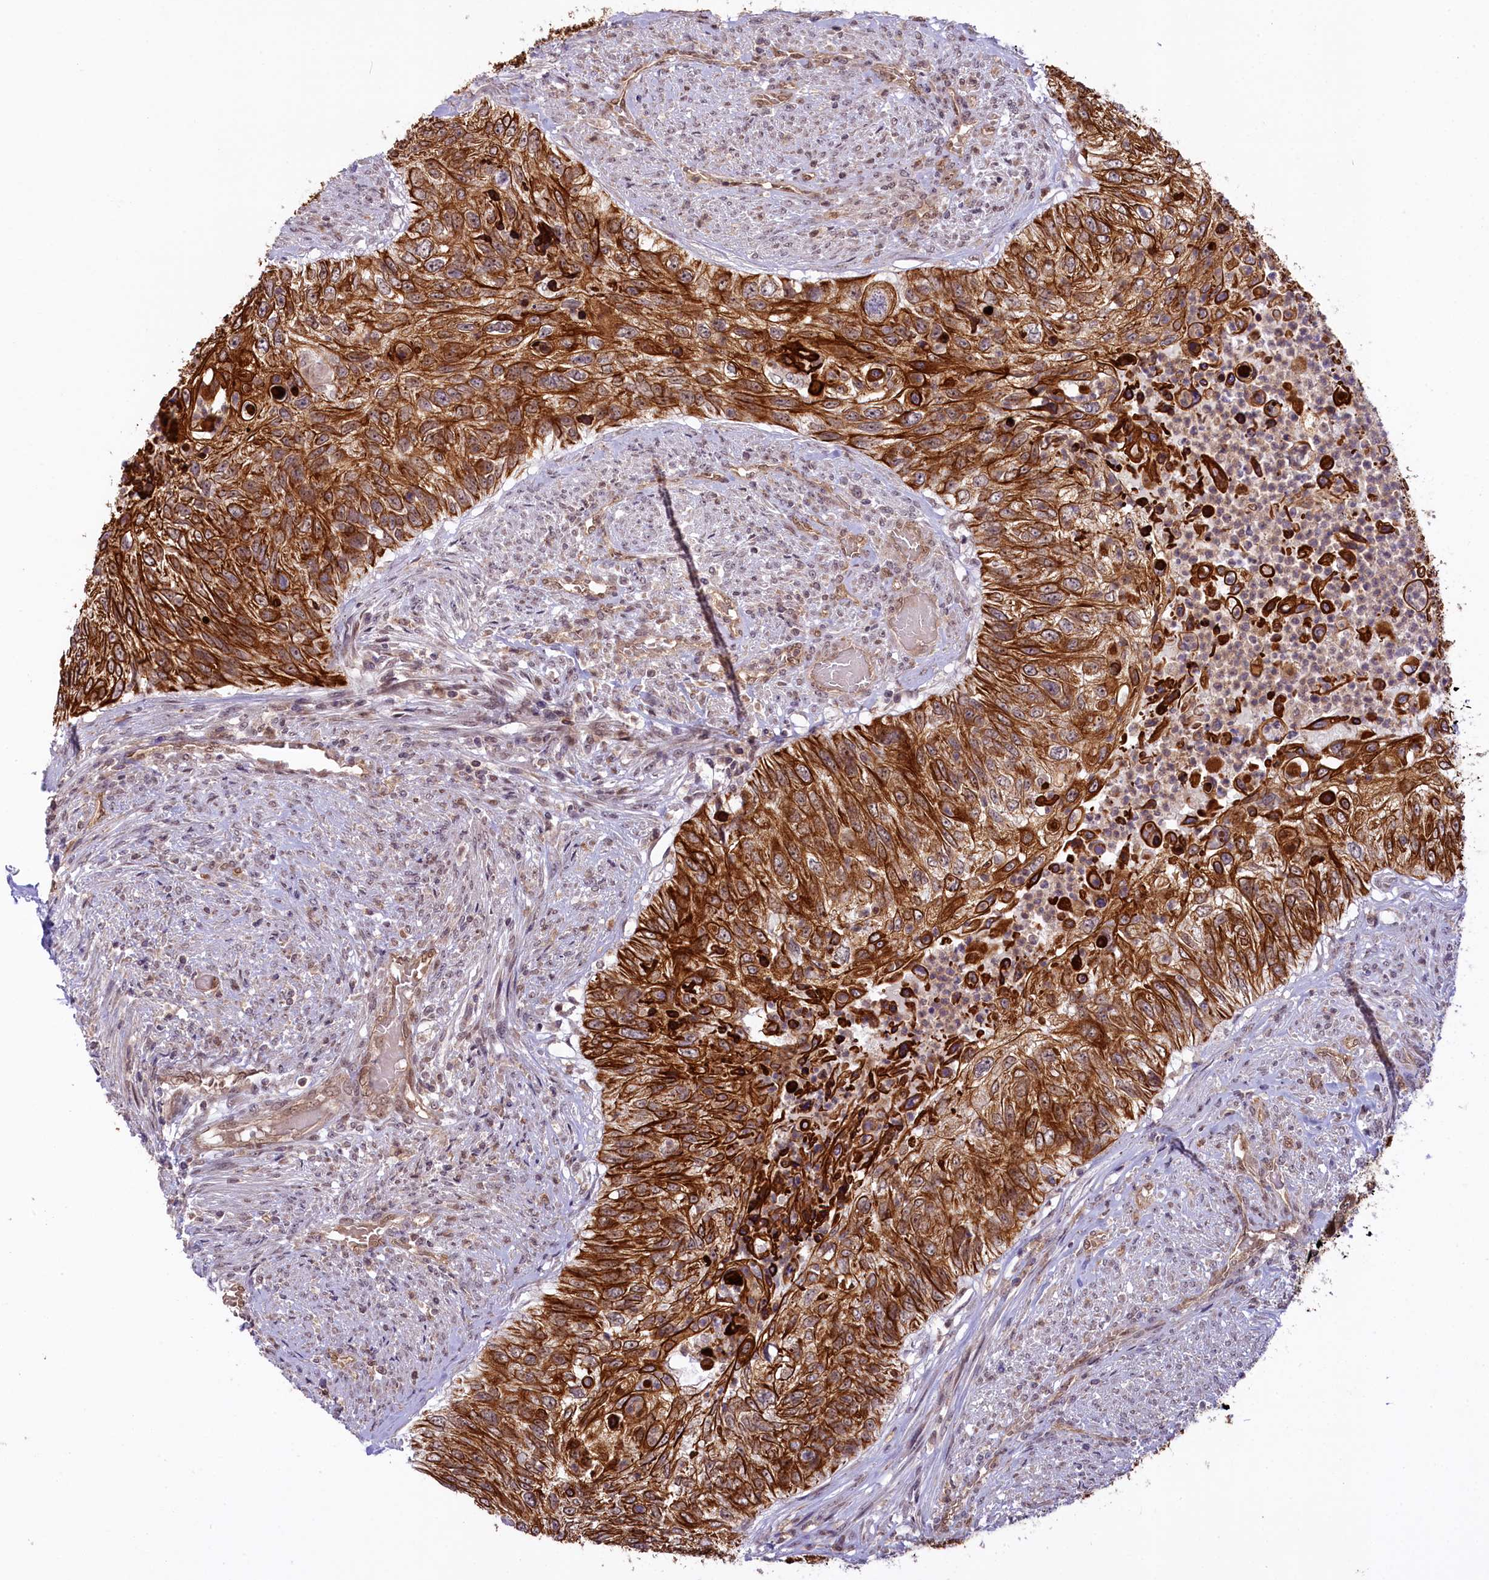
{"staining": {"intensity": "strong", "quantity": ">75%", "location": "cytoplasmic/membranous"}, "tissue": "urothelial cancer", "cell_type": "Tumor cells", "image_type": "cancer", "snomed": [{"axis": "morphology", "description": "Urothelial carcinoma, High grade"}, {"axis": "topography", "description": "Urinary bladder"}], "caption": "DAB (3,3'-diaminobenzidine) immunohistochemical staining of urothelial cancer shows strong cytoplasmic/membranous protein staining in approximately >75% of tumor cells.", "gene": "CARD8", "patient": {"sex": "female", "age": 60}}